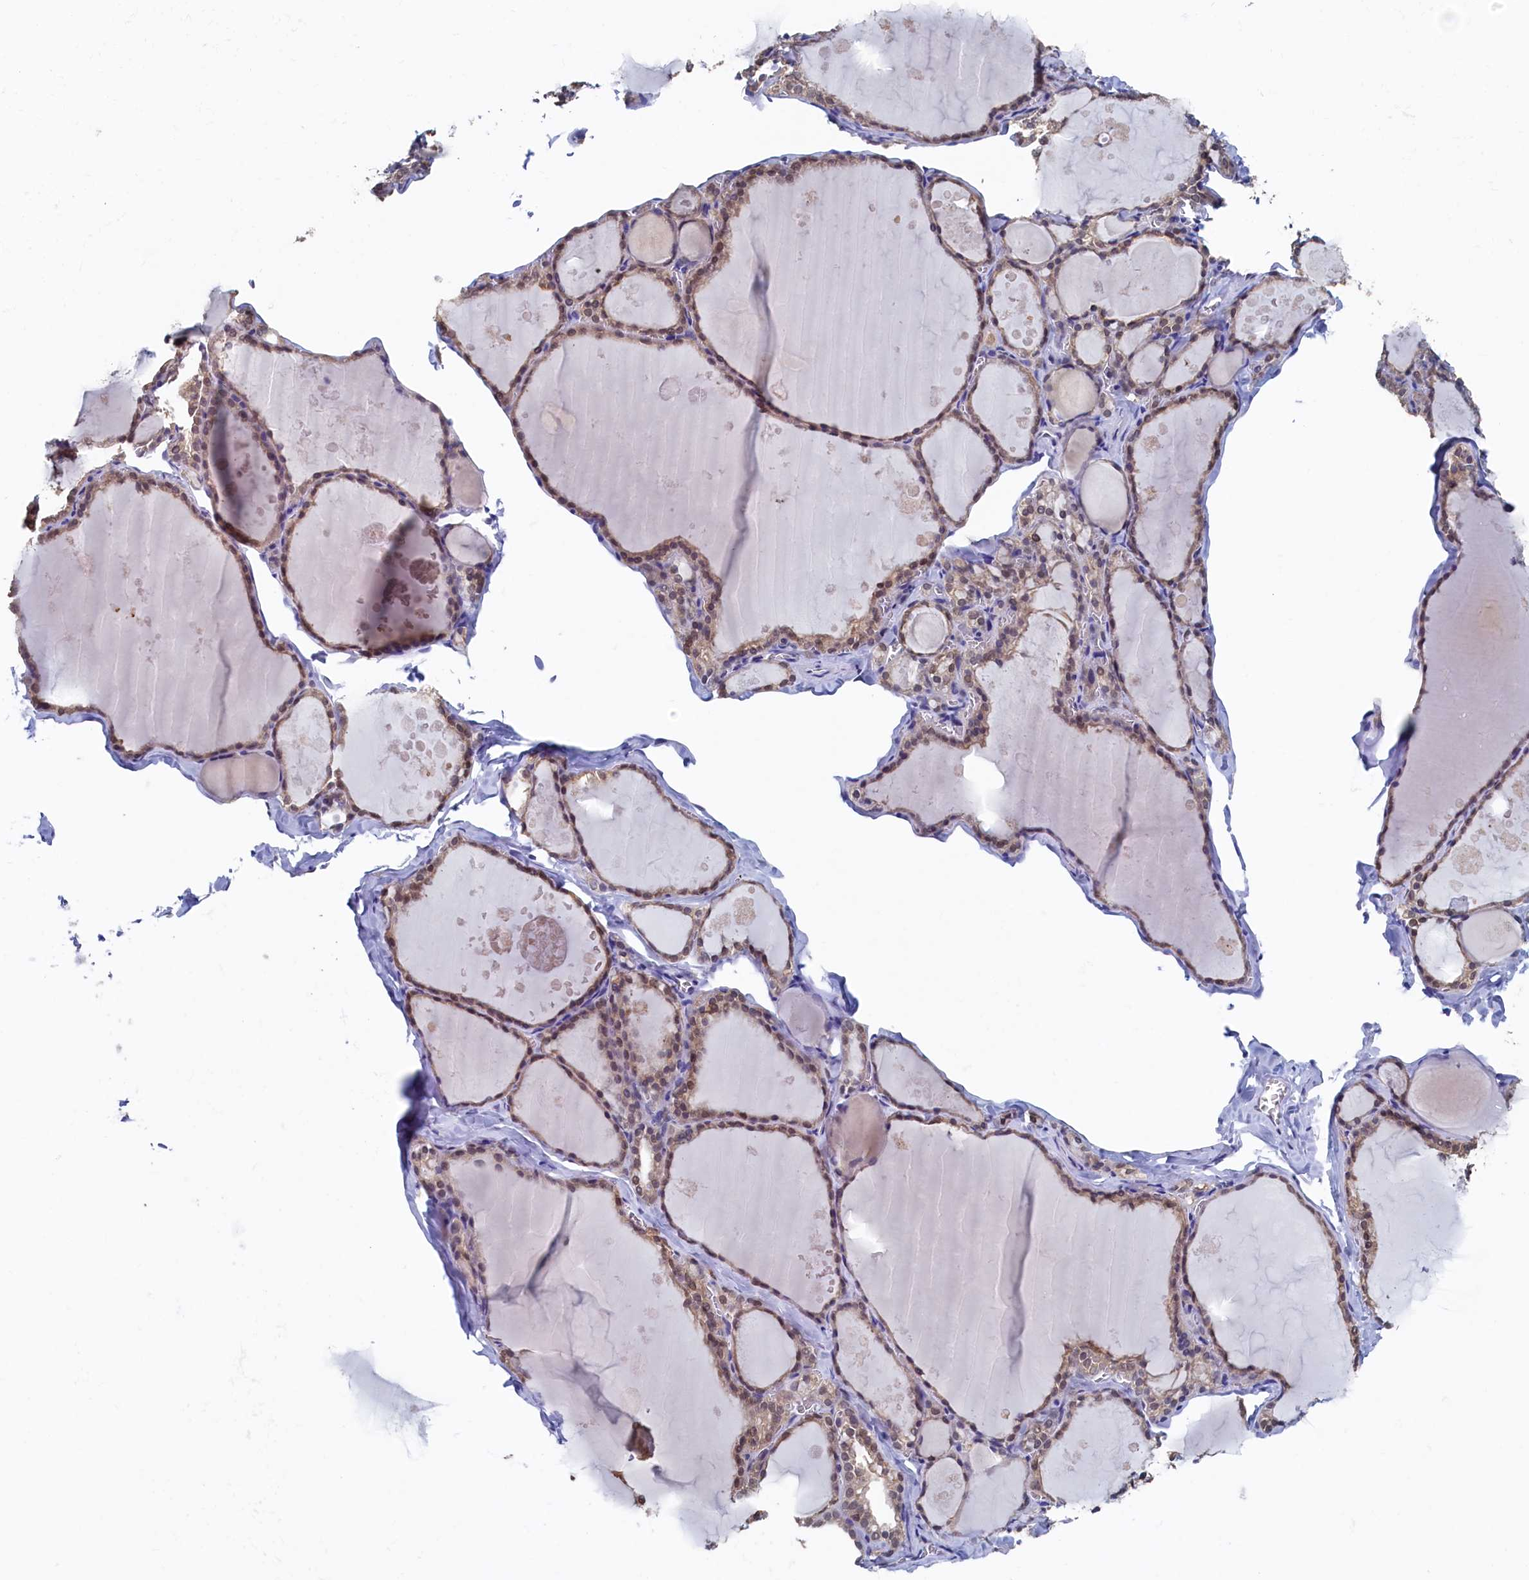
{"staining": {"intensity": "moderate", "quantity": ">75%", "location": "cytoplasmic/membranous,nuclear"}, "tissue": "thyroid gland", "cell_type": "Glandular cells", "image_type": "normal", "snomed": [{"axis": "morphology", "description": "Normal tissue, NOS"}, {"axis": "topography", "description": "Thyroid gland"}], "caption": "DAB immunohistochemical staining of benign human thyroid gland shows moderate cytoplasmic/membranous,nuclear protein staining in approximately >75% of glandular cells. (IHC, brightfield microscopy, high magnification).", "gene": "C11orf54", "patient": {"sex": "male", "age": 56}}